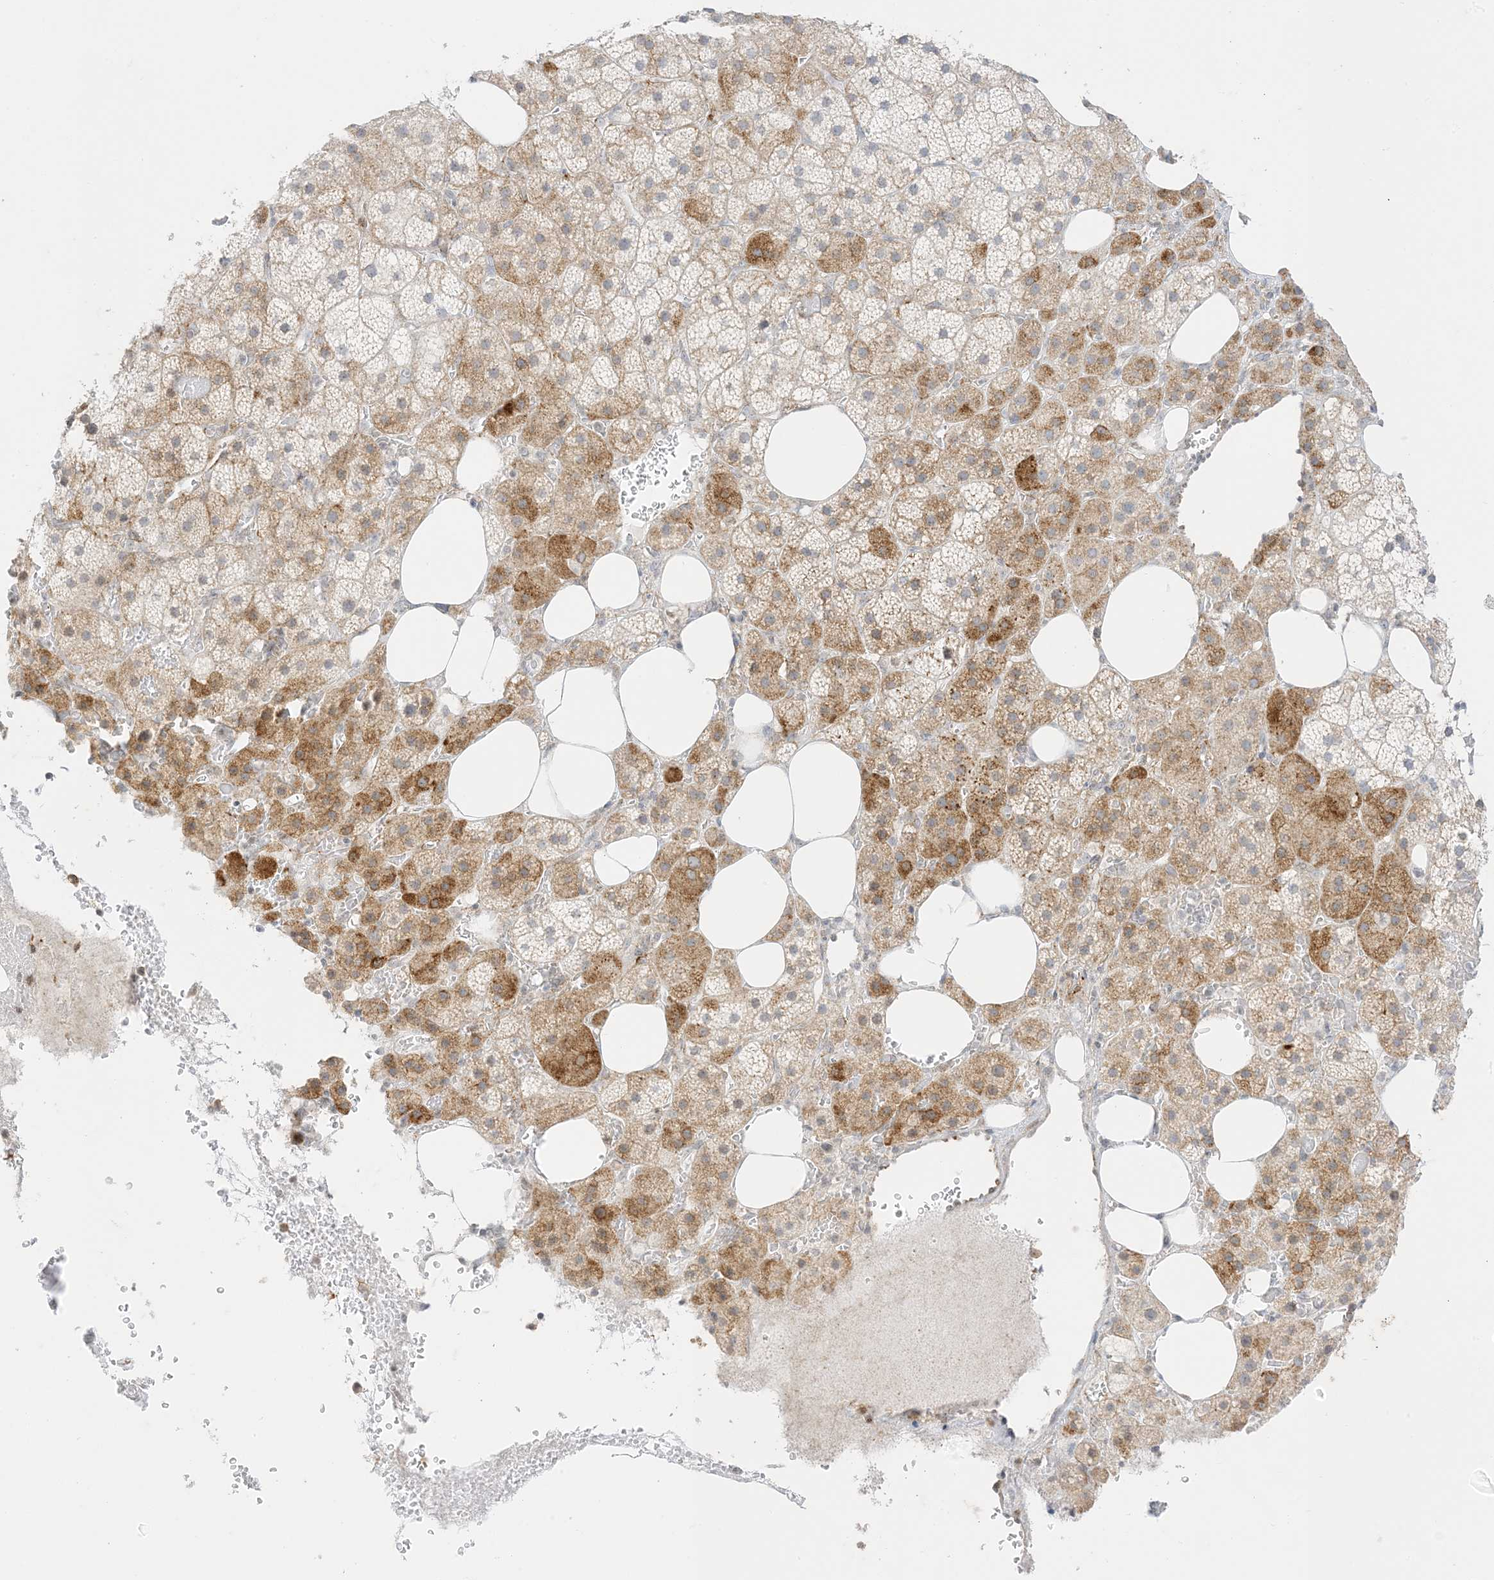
{"staining": {"intensity": "moderate", "quantity": ">75%", "location": "cytoplasmic/membranous"}, "tissue": "adrenal gland", "cell_type": "Glandular cells", "image_type": "normal", "snomed": [{"axis": "morphology", "description": "Normal tissue, NOS"}, {"axis": "topography", "description": "Adrenal gland"}], "caption": "High-power microscopy captured an immunohistochemistry micrograph of benign adrenal gland, revealing moderate cytoplasmic/membranous expression in approximately >75% of glandular cells. (DAB IHC, brown staining for protein, blue staining for nuclei).", "gene": "RAC1", "patient": {"sex": "female", "age": 59}}